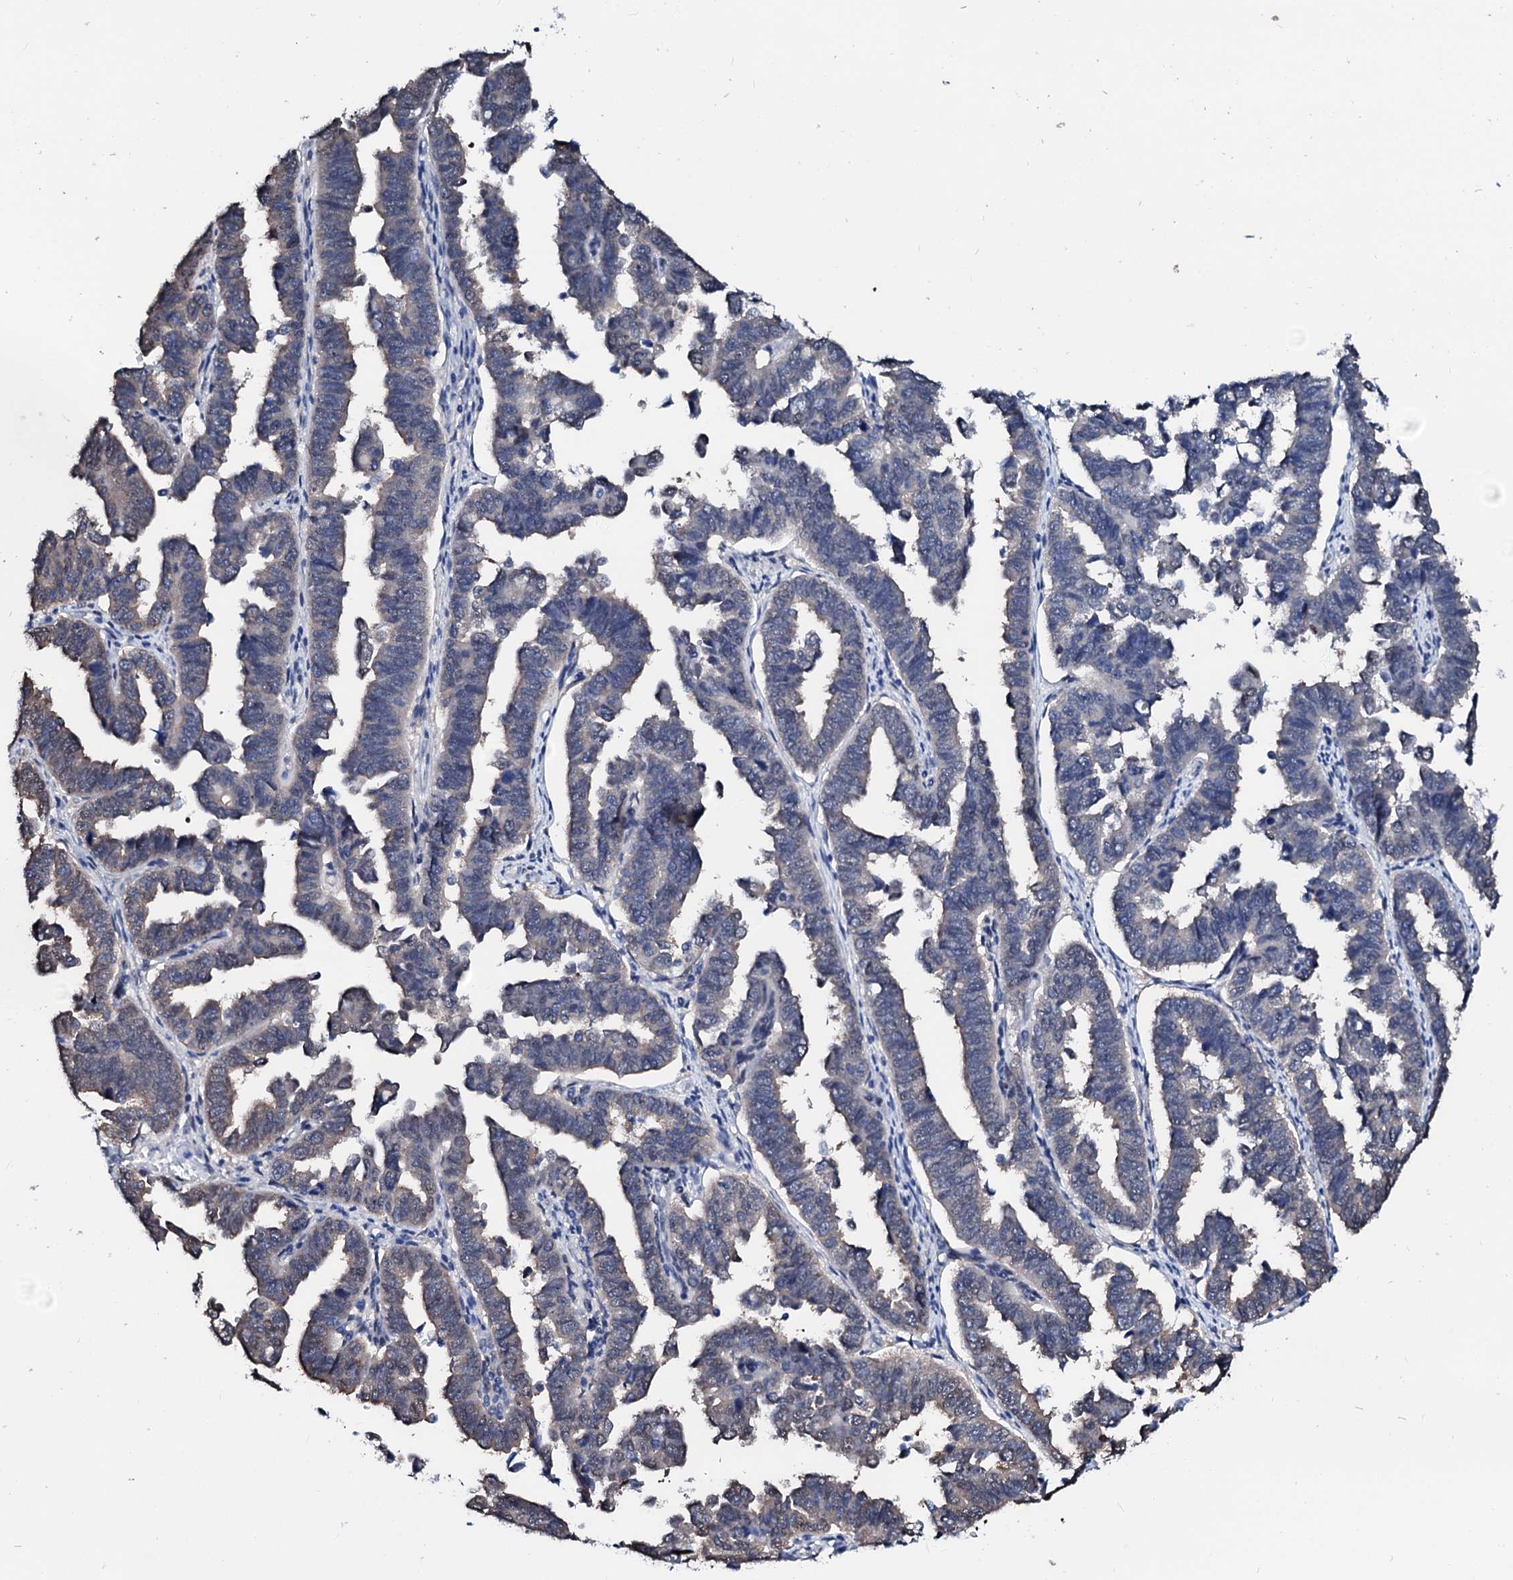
{"staining": {"intensity": "negative", "quantity": "none", "location": "none"}, "tissue": "endometrial cancer", "cell_type": "Tumor cells", "image_type": "cancer", "snomed": [{"axis": "morphology", "description": "Adenocarcinoma, NOS"}, {"axis": "topography", "description": "Endometrium"}], "caption": "This is a micrograph of immunohistochemistry staining of endometrial cancer, which shows no staining in tumor cells.", "gene": "CSN2", "patient": {"sex": "female", "age": 75}}